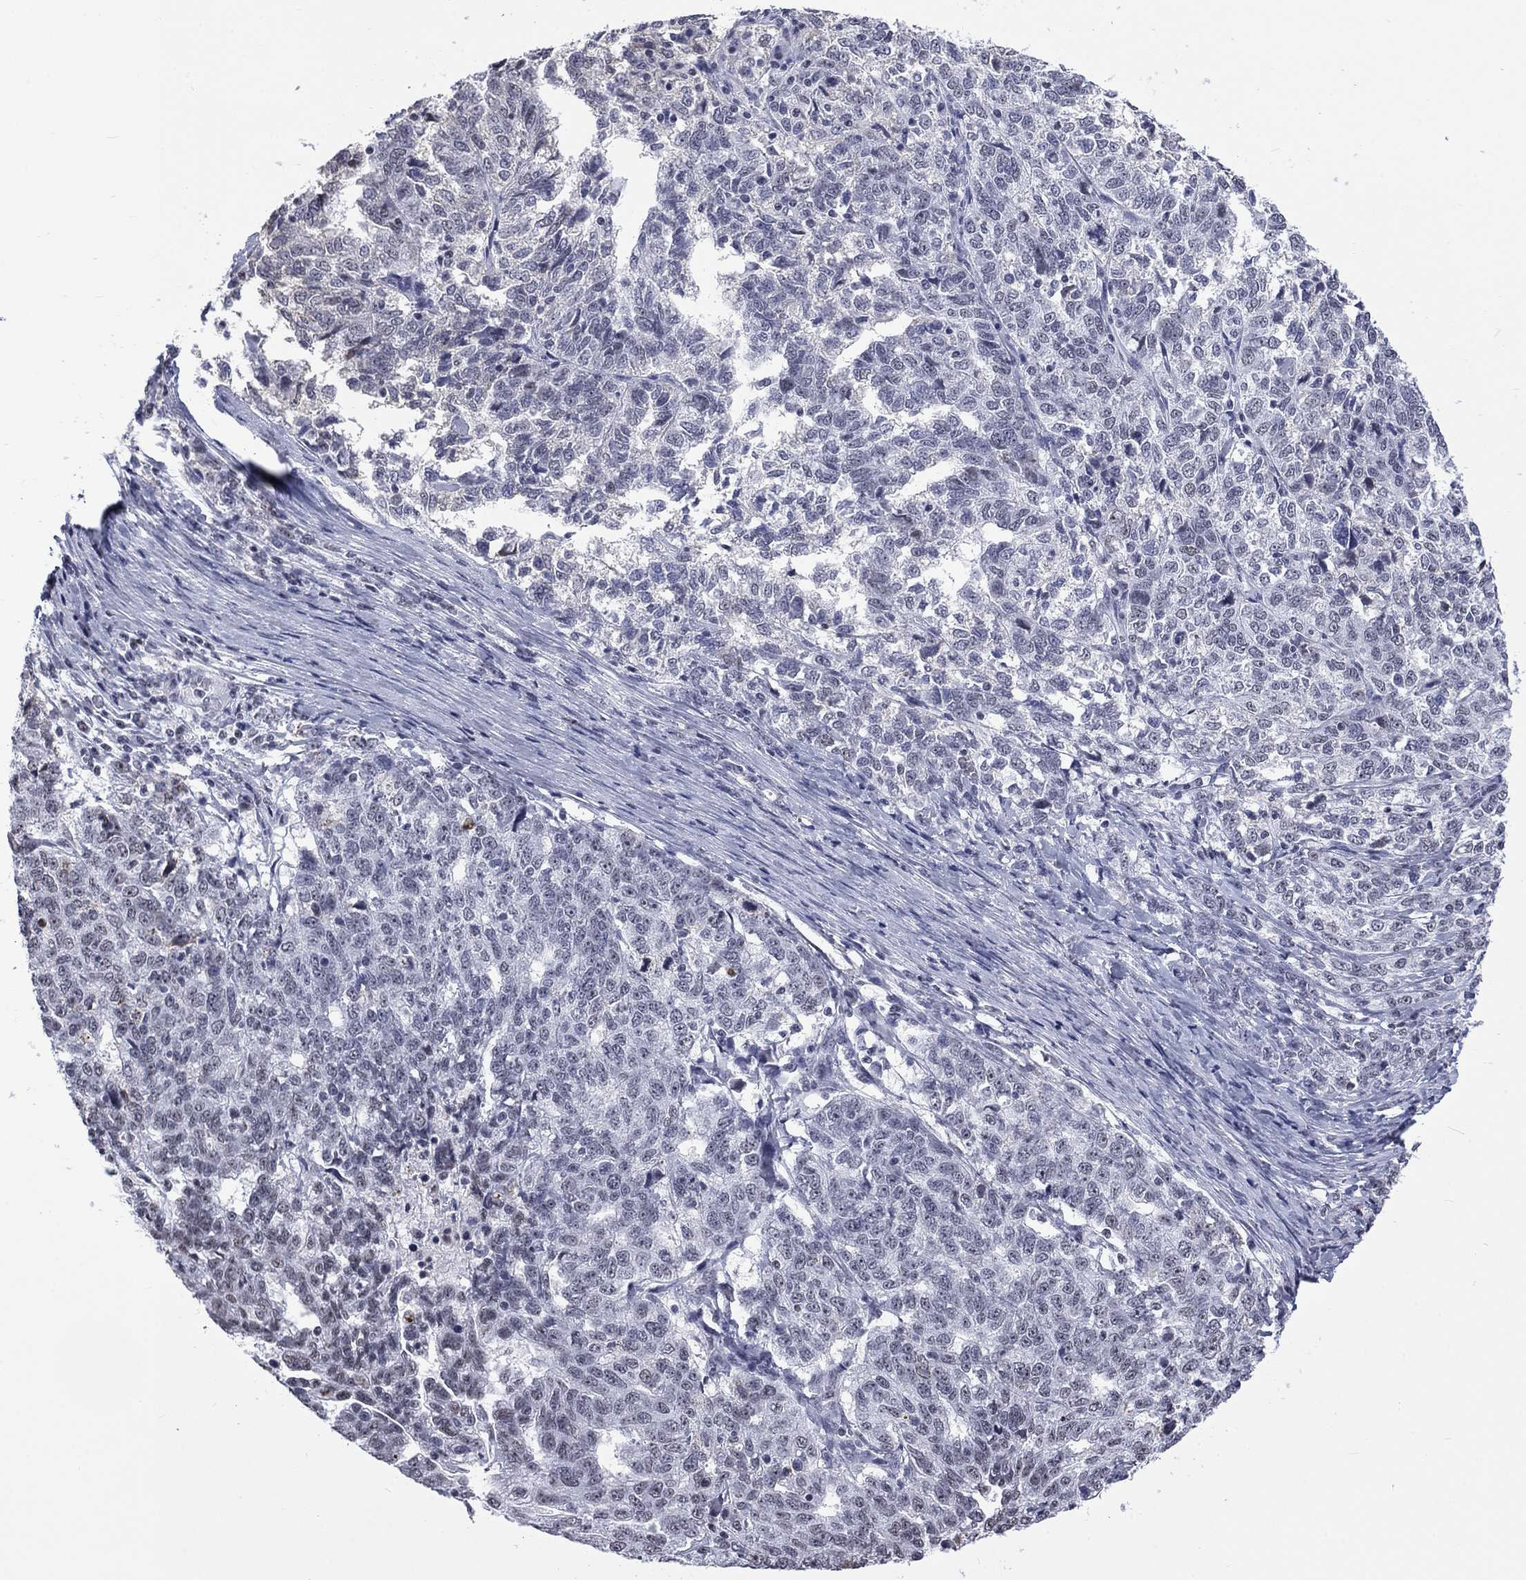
{"staining": {"intensity": "negative", "quantity": "none", "location": "none"}, "tissue": "ovarian cancer", "cell_type": "Tumor cells", "image_type": "cancer", "snomed": [{"axis": "morphology", "description": "Cystadenocarcinoma, serous, NOS"}, {"axis": "topography", "description": "Ovary"}], "caption": "Protein analysis of ovarian cancer (serous cystadenocarcinoma) displays no significant expression in tumor cells.", "gene": "CSRNP3", "patient": {"sex": "female", "age": 71}}